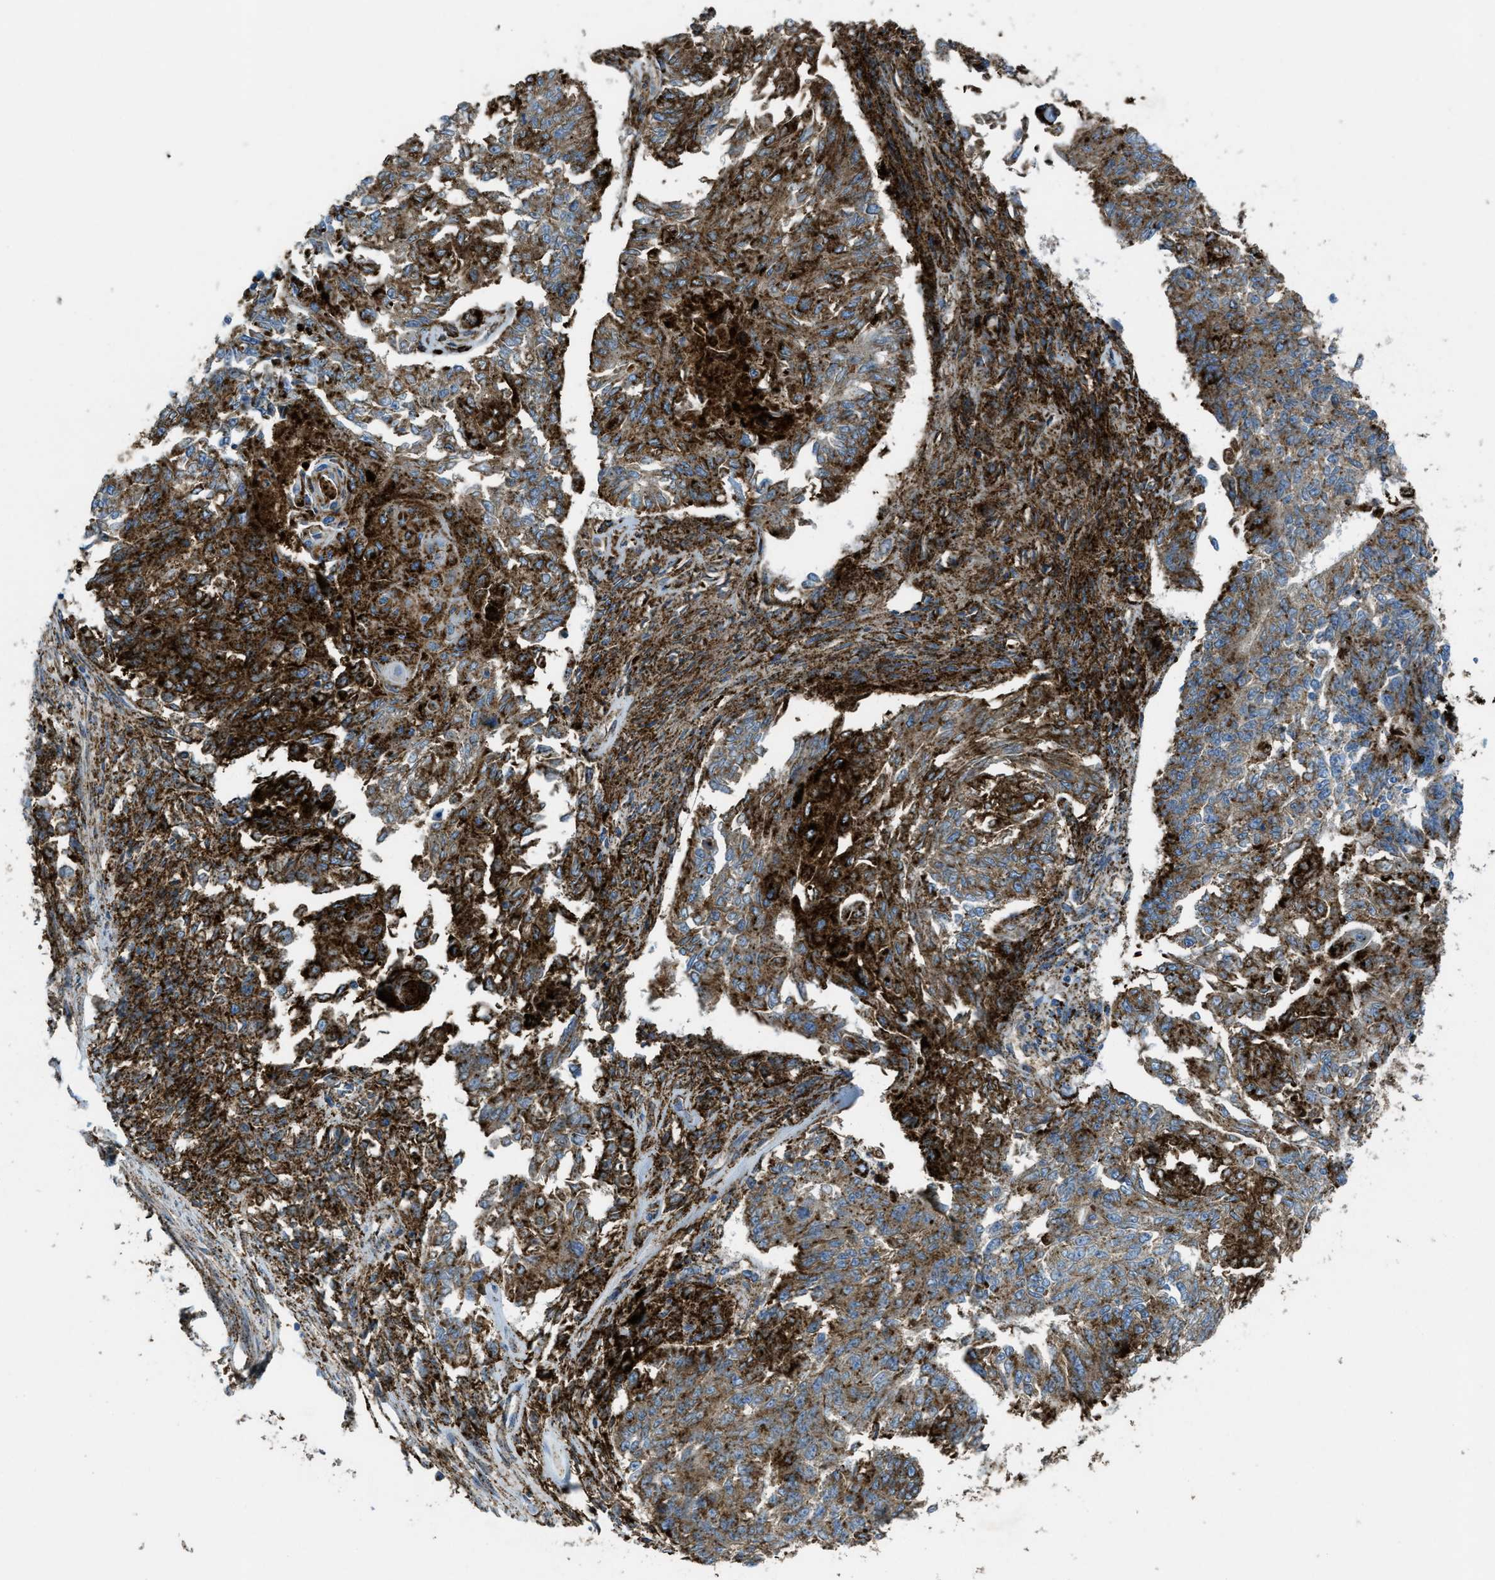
{"staining": {"intensity": "strong", "quantity": ">75%", "location": "cytoplasmic/membranous"}, "tissue": "endometrial cancer", "cell_type": "Tumor cells", "image_type": "cancer", "snomed": [{"axis": "morphology", "description": "Adenocarcinoma, NOS"}, {"axis": "topography", "description": "Endometrium"}], "caption": "Immunohistochemistry micrograph of human endometrial cancer (adenocarcinoma) stained for a protein (brown), which displays high levels of strong cytoplasmic/membranous expression in approximately >75% of tumor cells.", "gene": "SCARB2", "patient": {"sex": "female", "age": 32}}